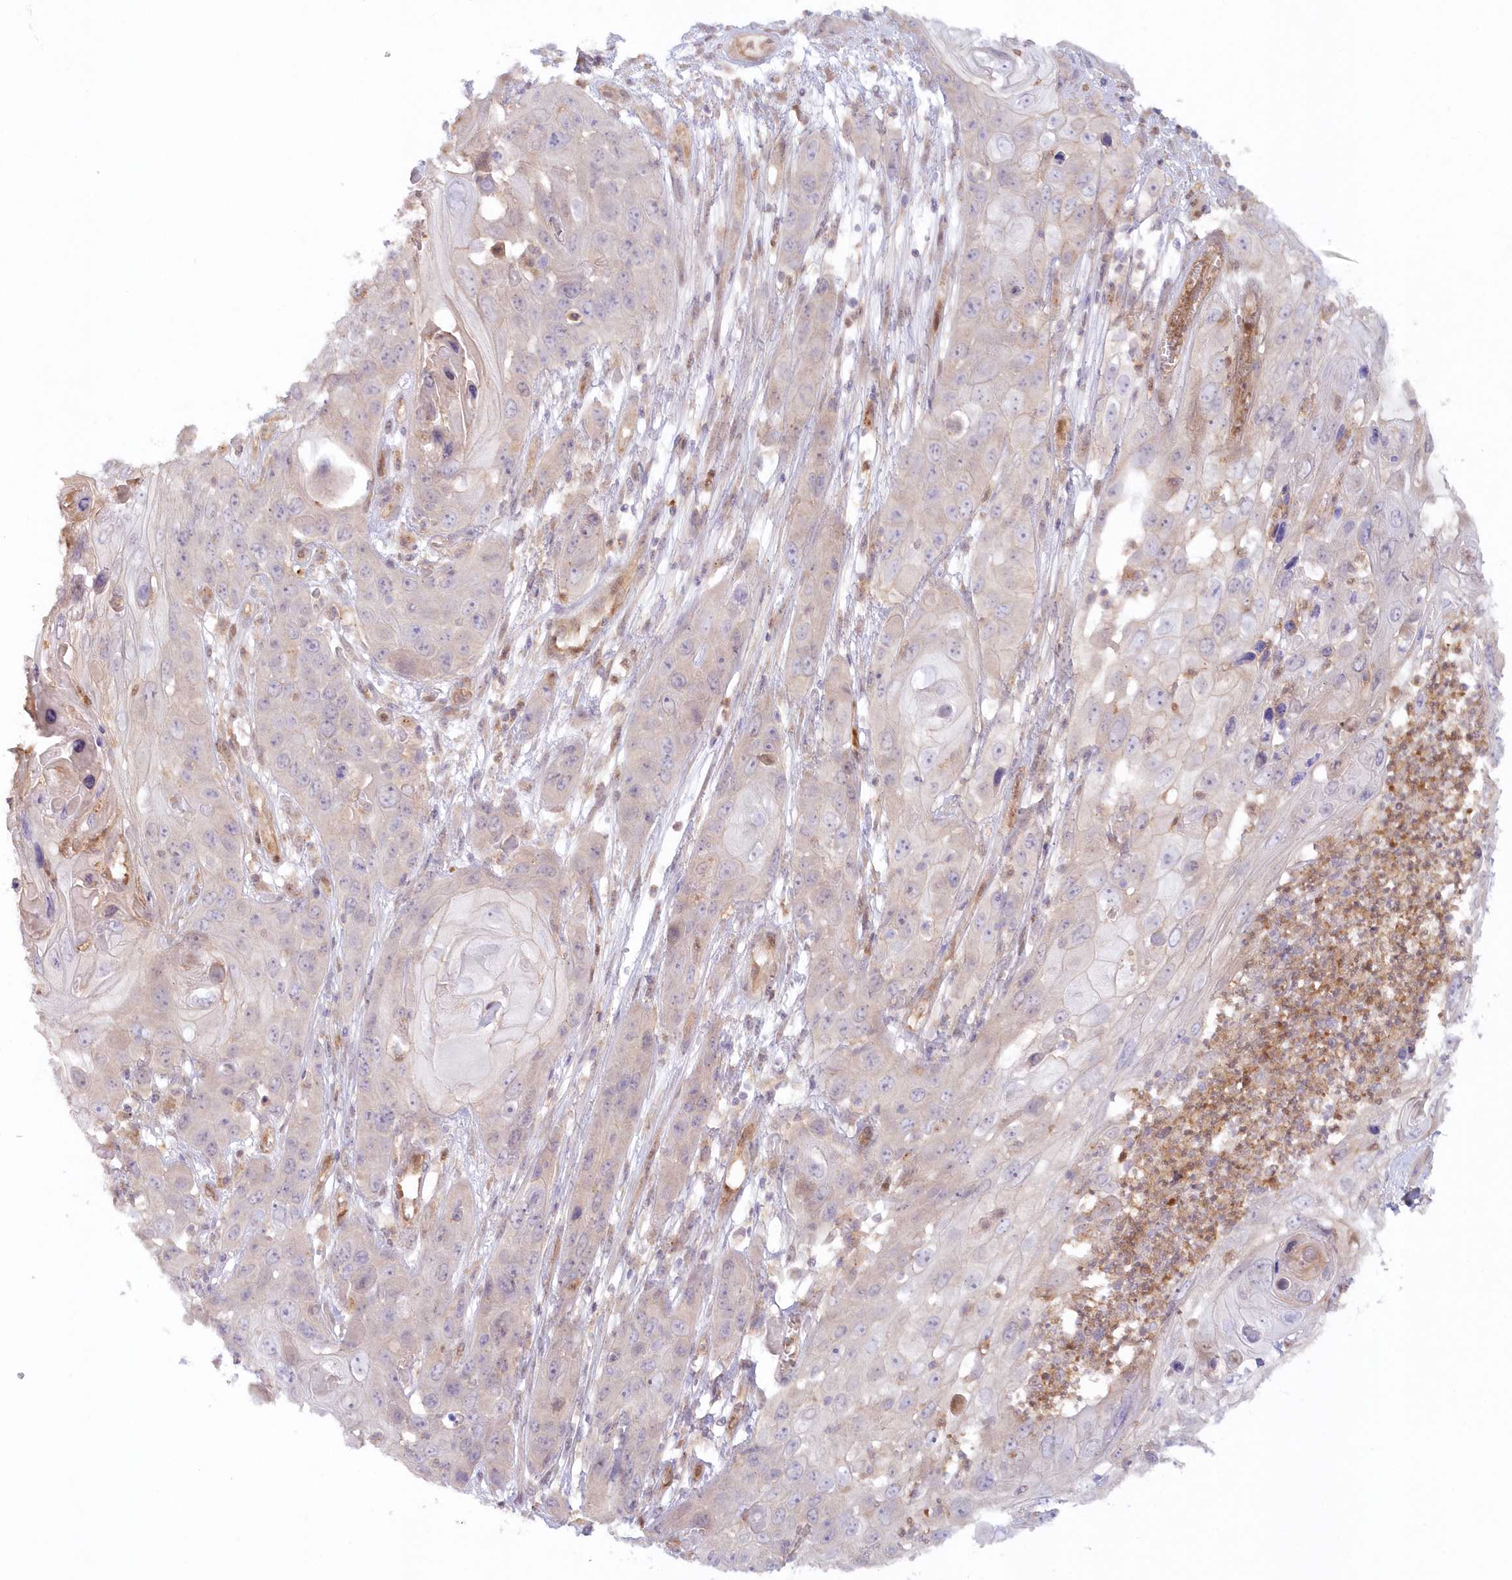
{"staining": {"intensity": "weak", "quantity": "<25%", "location": "cytoplasmic/membranous"}, "tissue": "skin cancer", "cell_type": "Tumor cells", "image_type": "cancer", "snomed": [{"axis": "morphology", "description": "Squamous cell carcinoma, NOS"}, {"axis": "topography", "description": "Skin"}], "caption": "A photomicrograph of skin squamous cell carcinoma stained for a protein displays no brown staining in tumor cells.", "gene": "GBE1", "patient": {"sex": "male", "age": 55}}